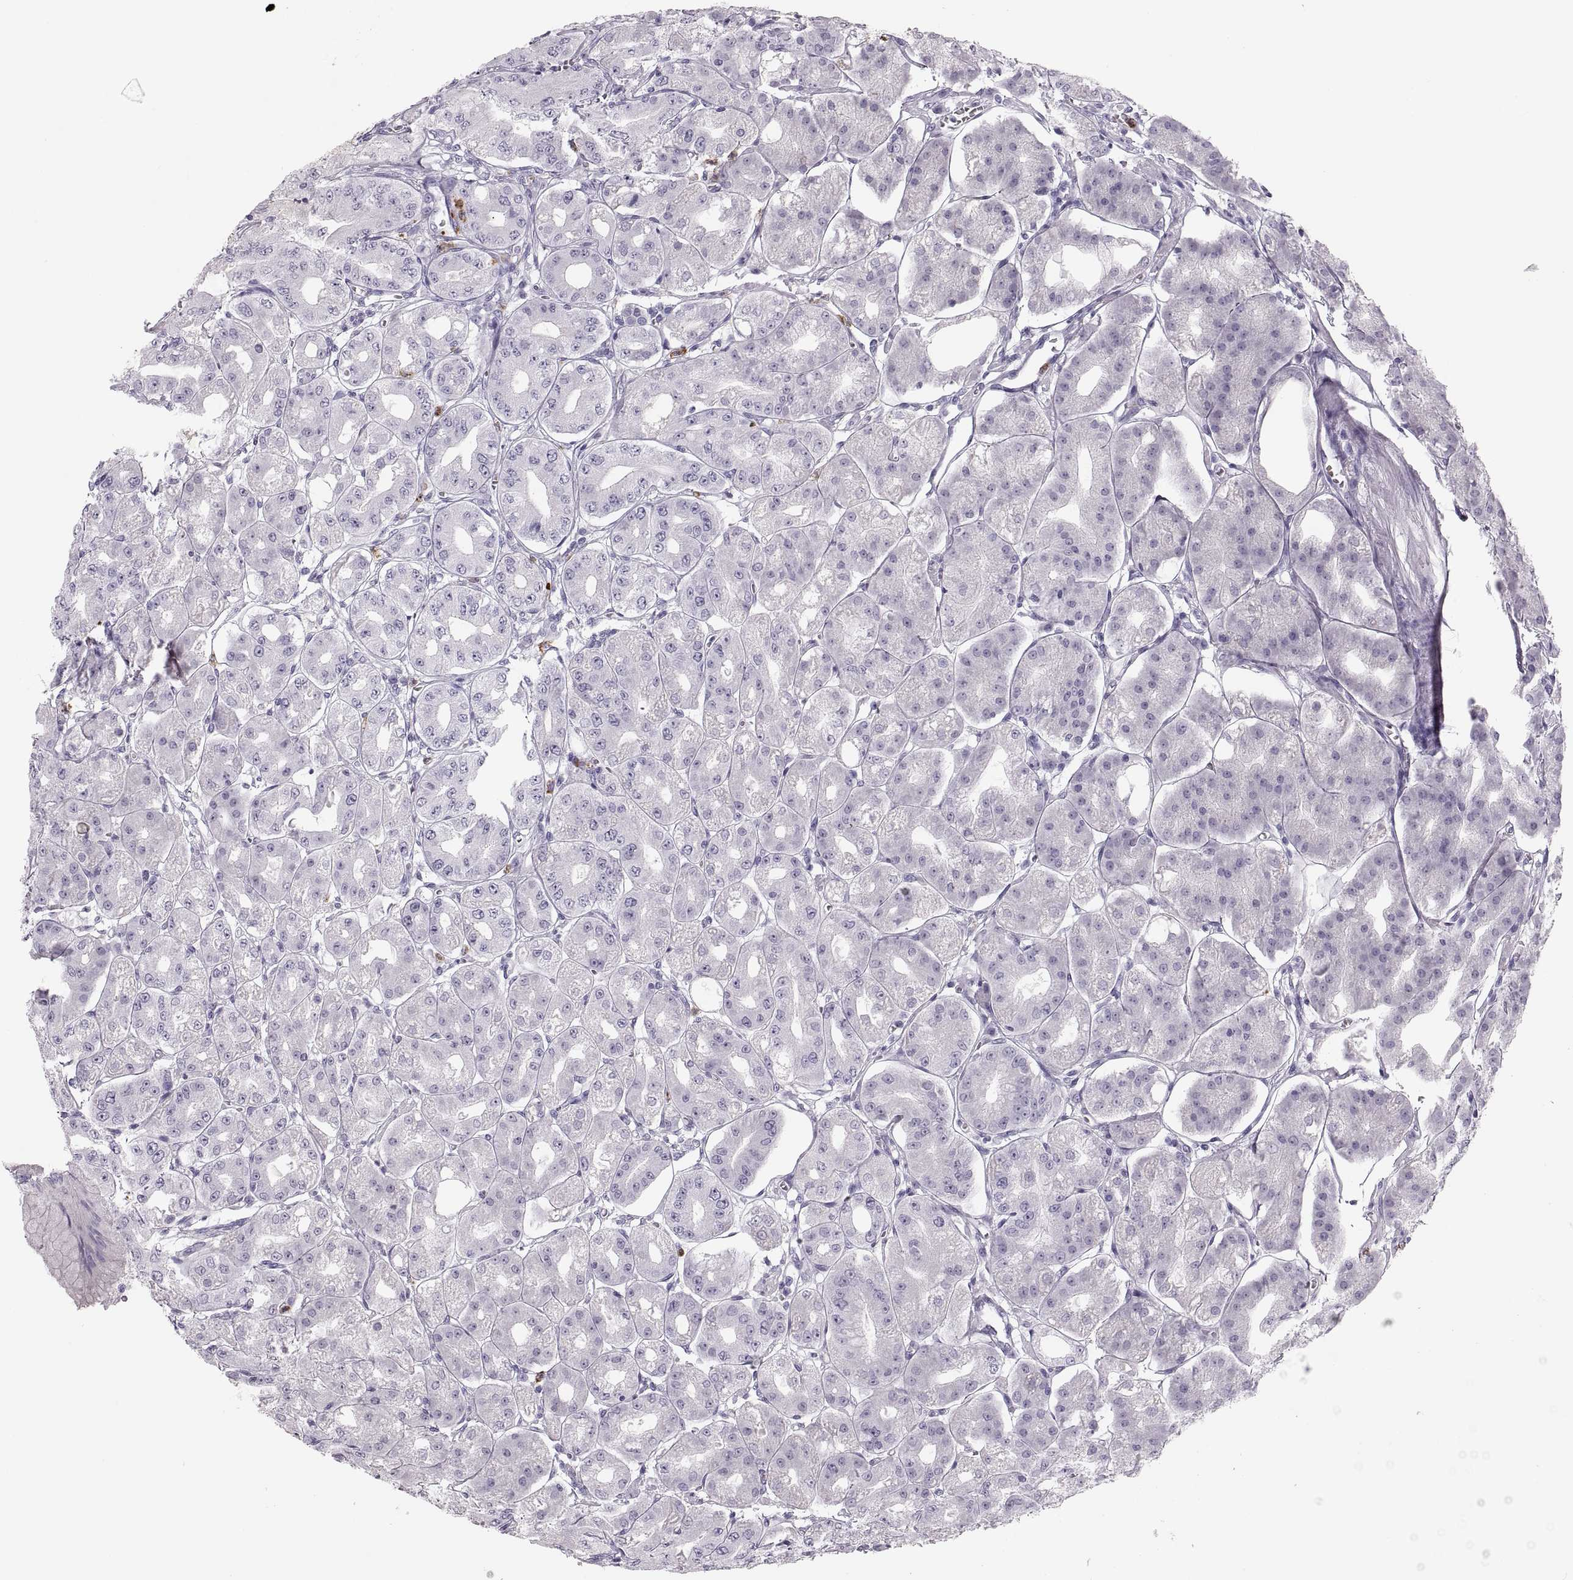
{"staining": {"intensity": "negative", "quantity": "none", "location": "none"}, "tissue": "stomach", "cell_type": "Glandular cells", "image_type": "normal", "snomed": [{"axis": "morphology", "description": "Normal tissue, NOS"}, {"axis": "topography", "description": "Stomach, lower"}], "caption": "DAB (3,3'-diaminobenzidine) immunohistochemical staining of unremarkable human stomach demonstrates no significant staining in glandular cells. Nuclei are stained in blue.", "gene": "MILR1", "patient": {"sex": "male", "age": 71}}